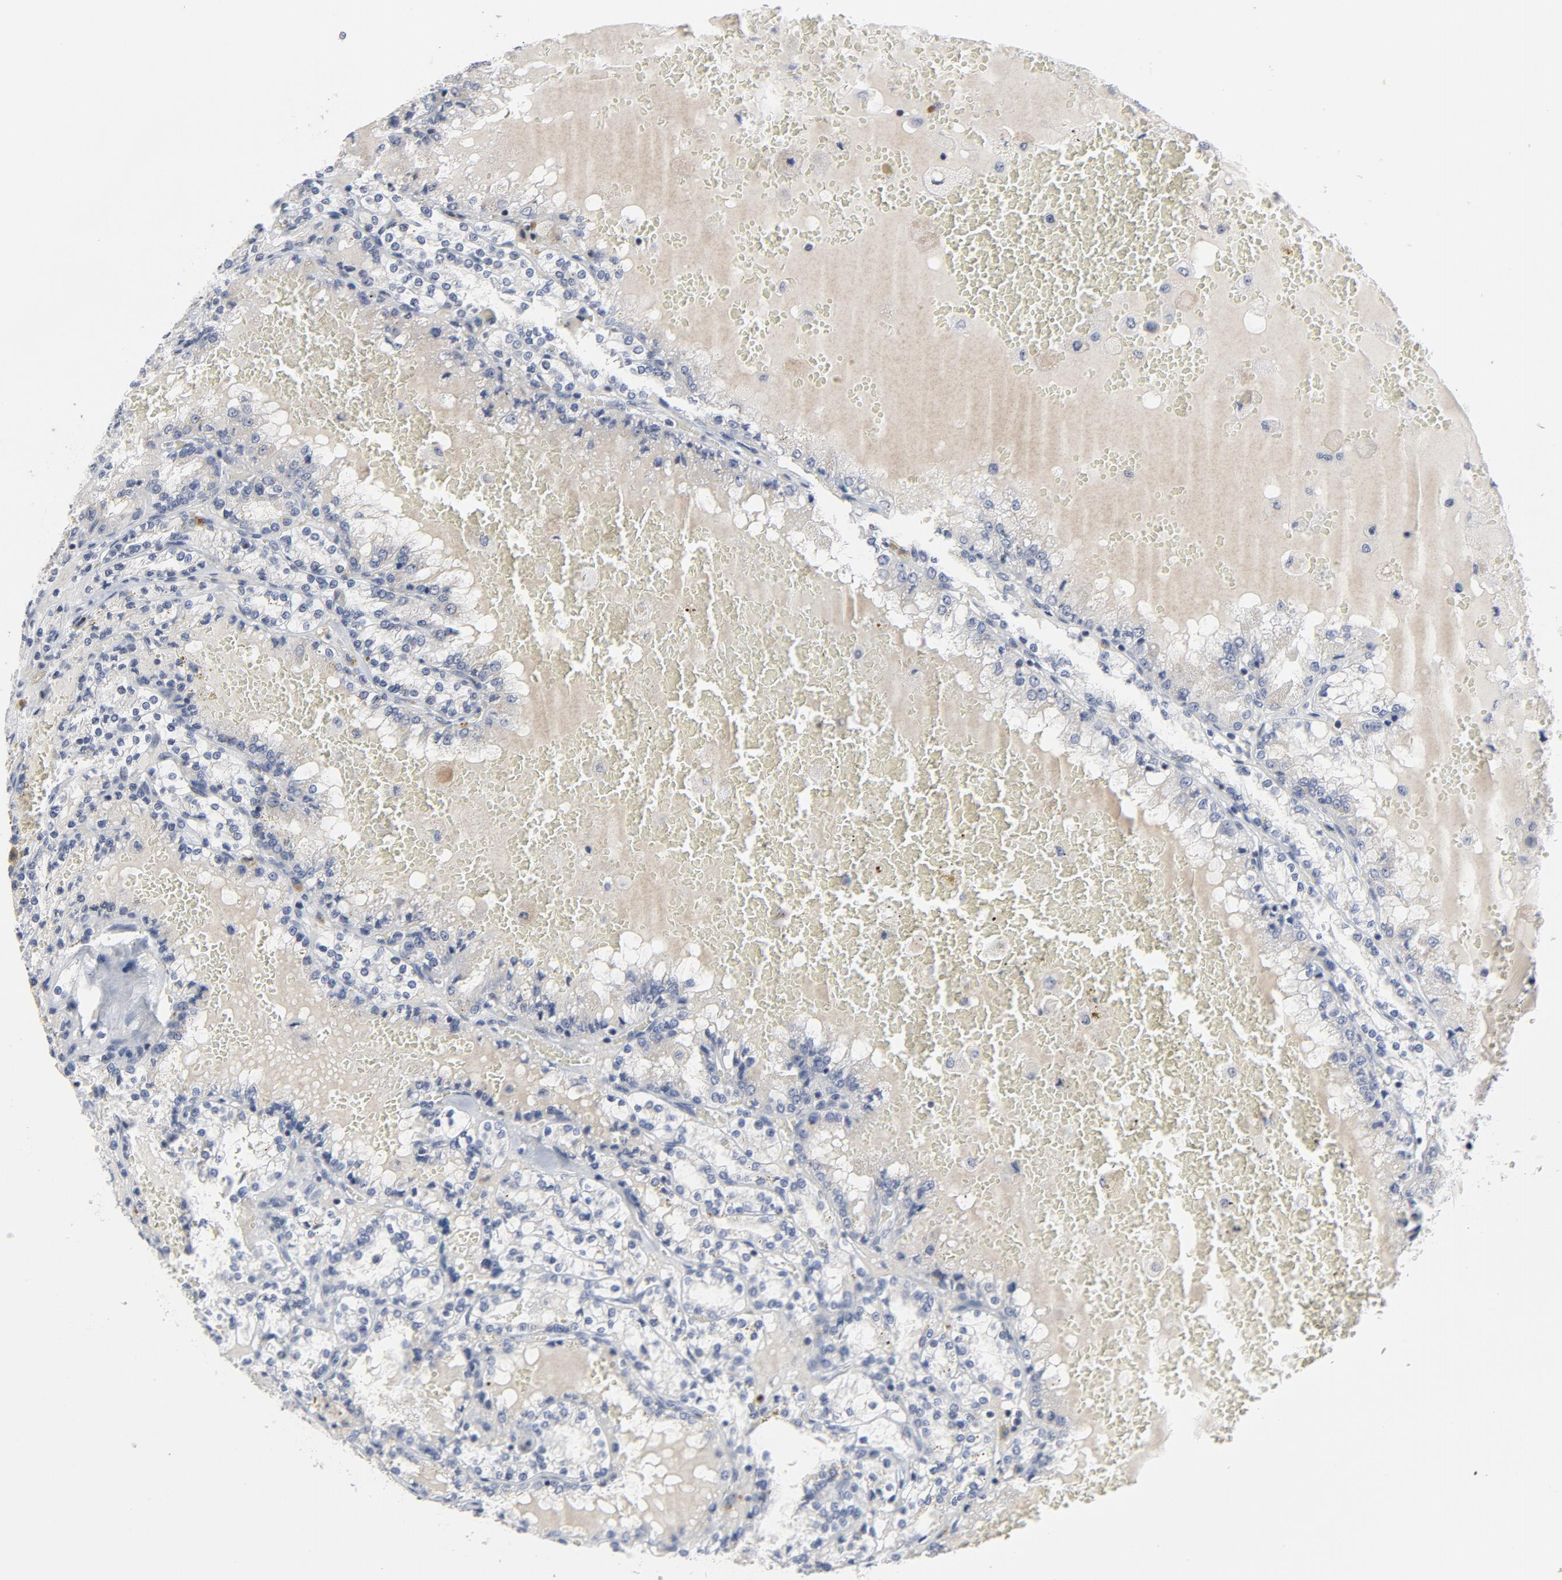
{"staining": {"intensity": "negative", "quantity": "none", "location": "none"}, "tissue": "renal cancer", "cell_type": "Tumor cells", "image_type": "cancer", "snomed": [{"axis": "morphology", "description": "Adenocarcinoma, NOS"}, {"axis": "topography", "description": "Kidney"}], "caption": "A photomicrograph of renal cancer (adenocarcinoma) stained for a protein exhibits no brown staining in tumor cells. Nuclei are stained in blue.", "gene": "GABPA", "patient": {"sex": "female", "age": 56}}